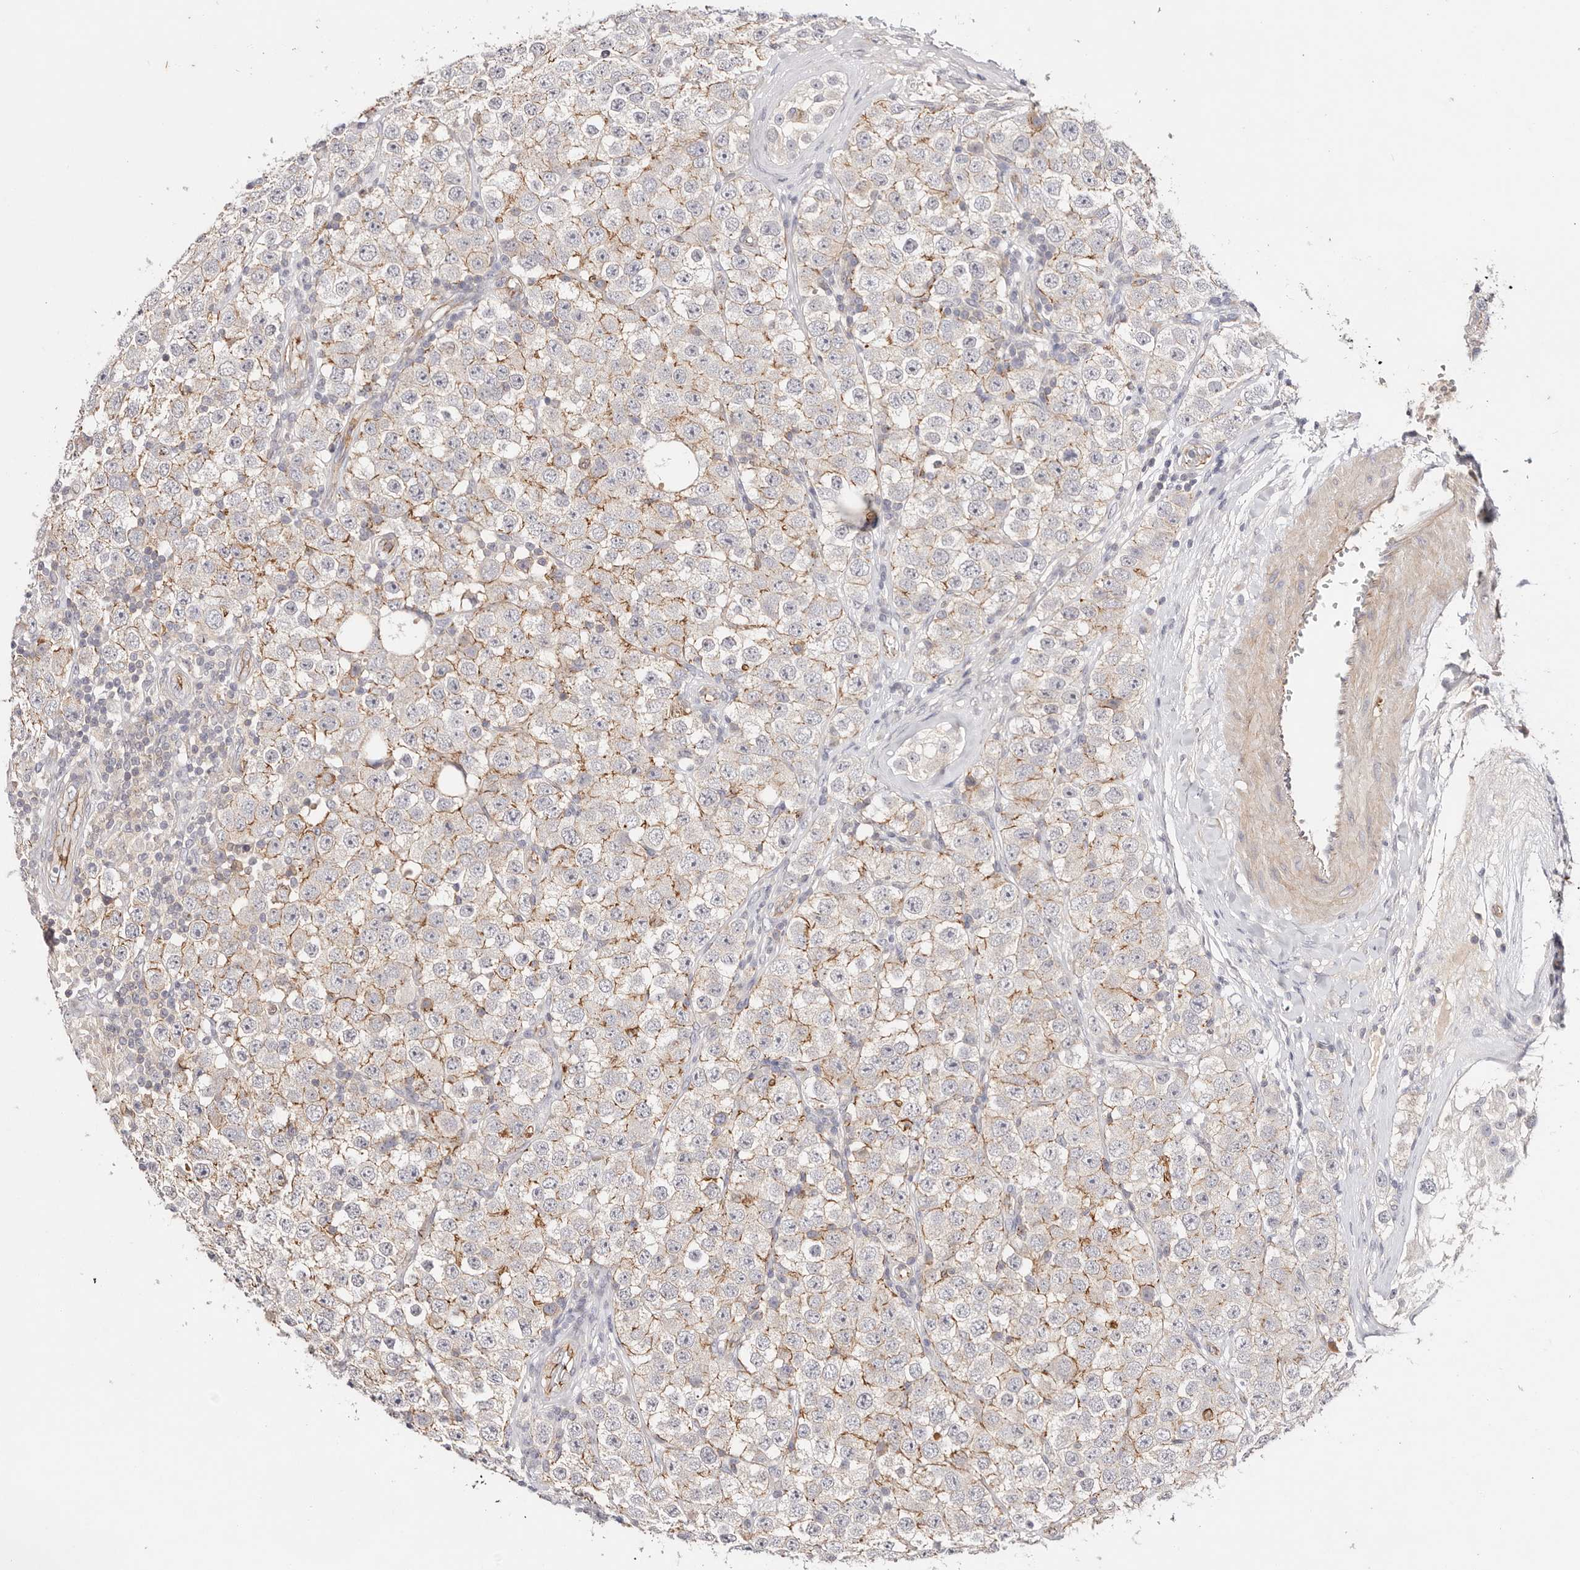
{"staining": {"intensity": "moderate", "quantity": ">75%", "location": "cytoplasmic/membranous"}, "tissue": "testis cancer", "cell_type": "Tumor cells", "image_type": "cancer", "snomed": [{"axis": "morphology", "description": "Seminoma, NOS"}, {"axis": "topography", "description": "Testis"}], "caption": "This is an image of IHC staining of testis cancer (seminoma), which shows moderate positivity in the cytoplasmic/membranous of tumor cells.", "gene": "SLC35B2", "patient": {"sex": "male", "age": 28}}